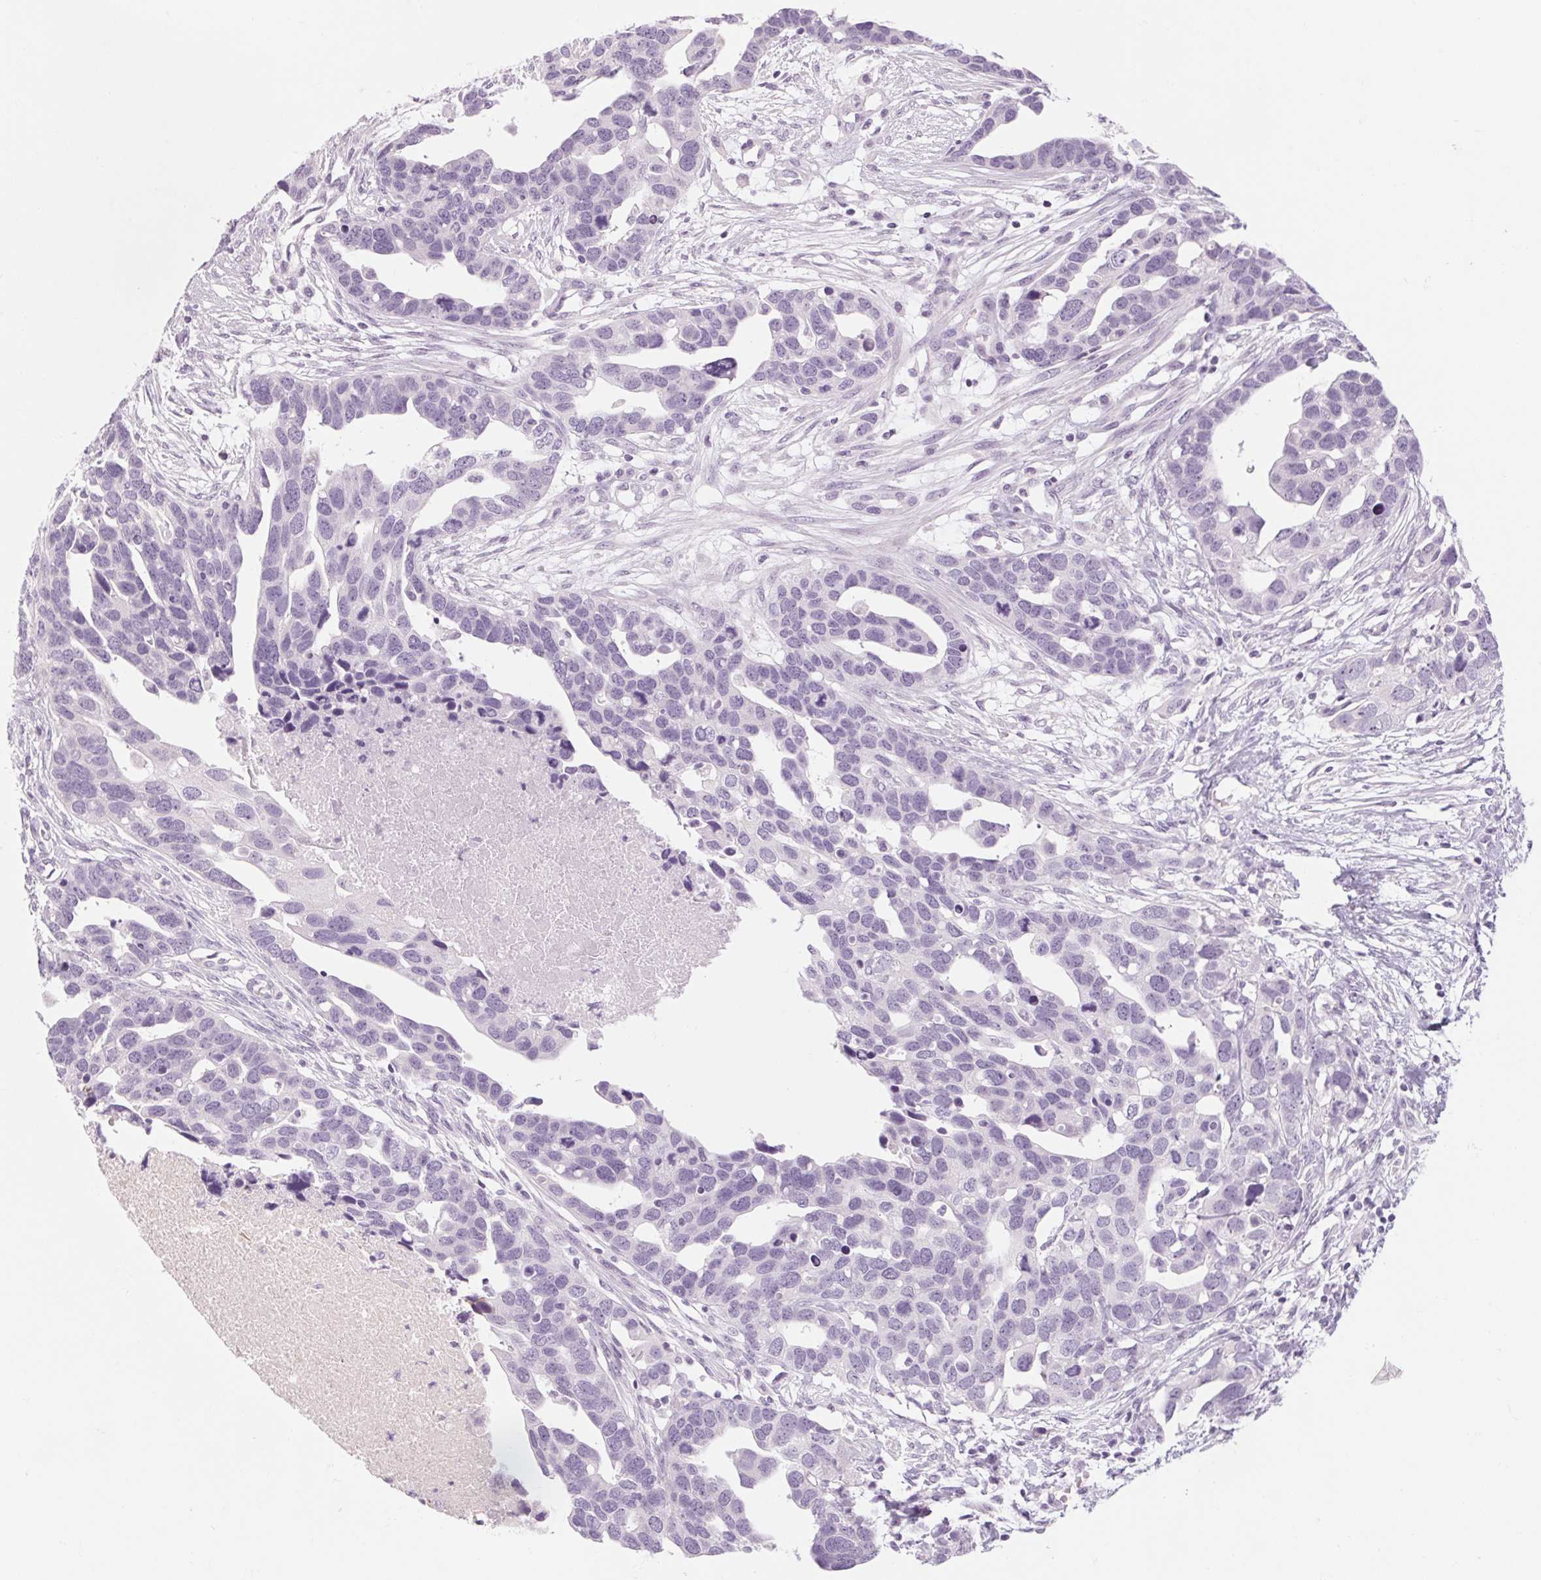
{"staining": {"intensity": "negative", "quantity": "none", "location": "none"}, "tissue": "ovarian cancer", "cell_type": "Tumor cells", "image_type": "cancer", "snomed": [{"axis": "morphology", "description": "Cystadenocarcinoma, serous, NOS"}, {"axis": "topography", "description": "Ovary"}], "caption": "Ovarian cancer stained for a protein using immunohistochemistry exhibits no expression tumor cells.", "gene": "RPTN", "patient": {"sex": "female", "age": 54}}